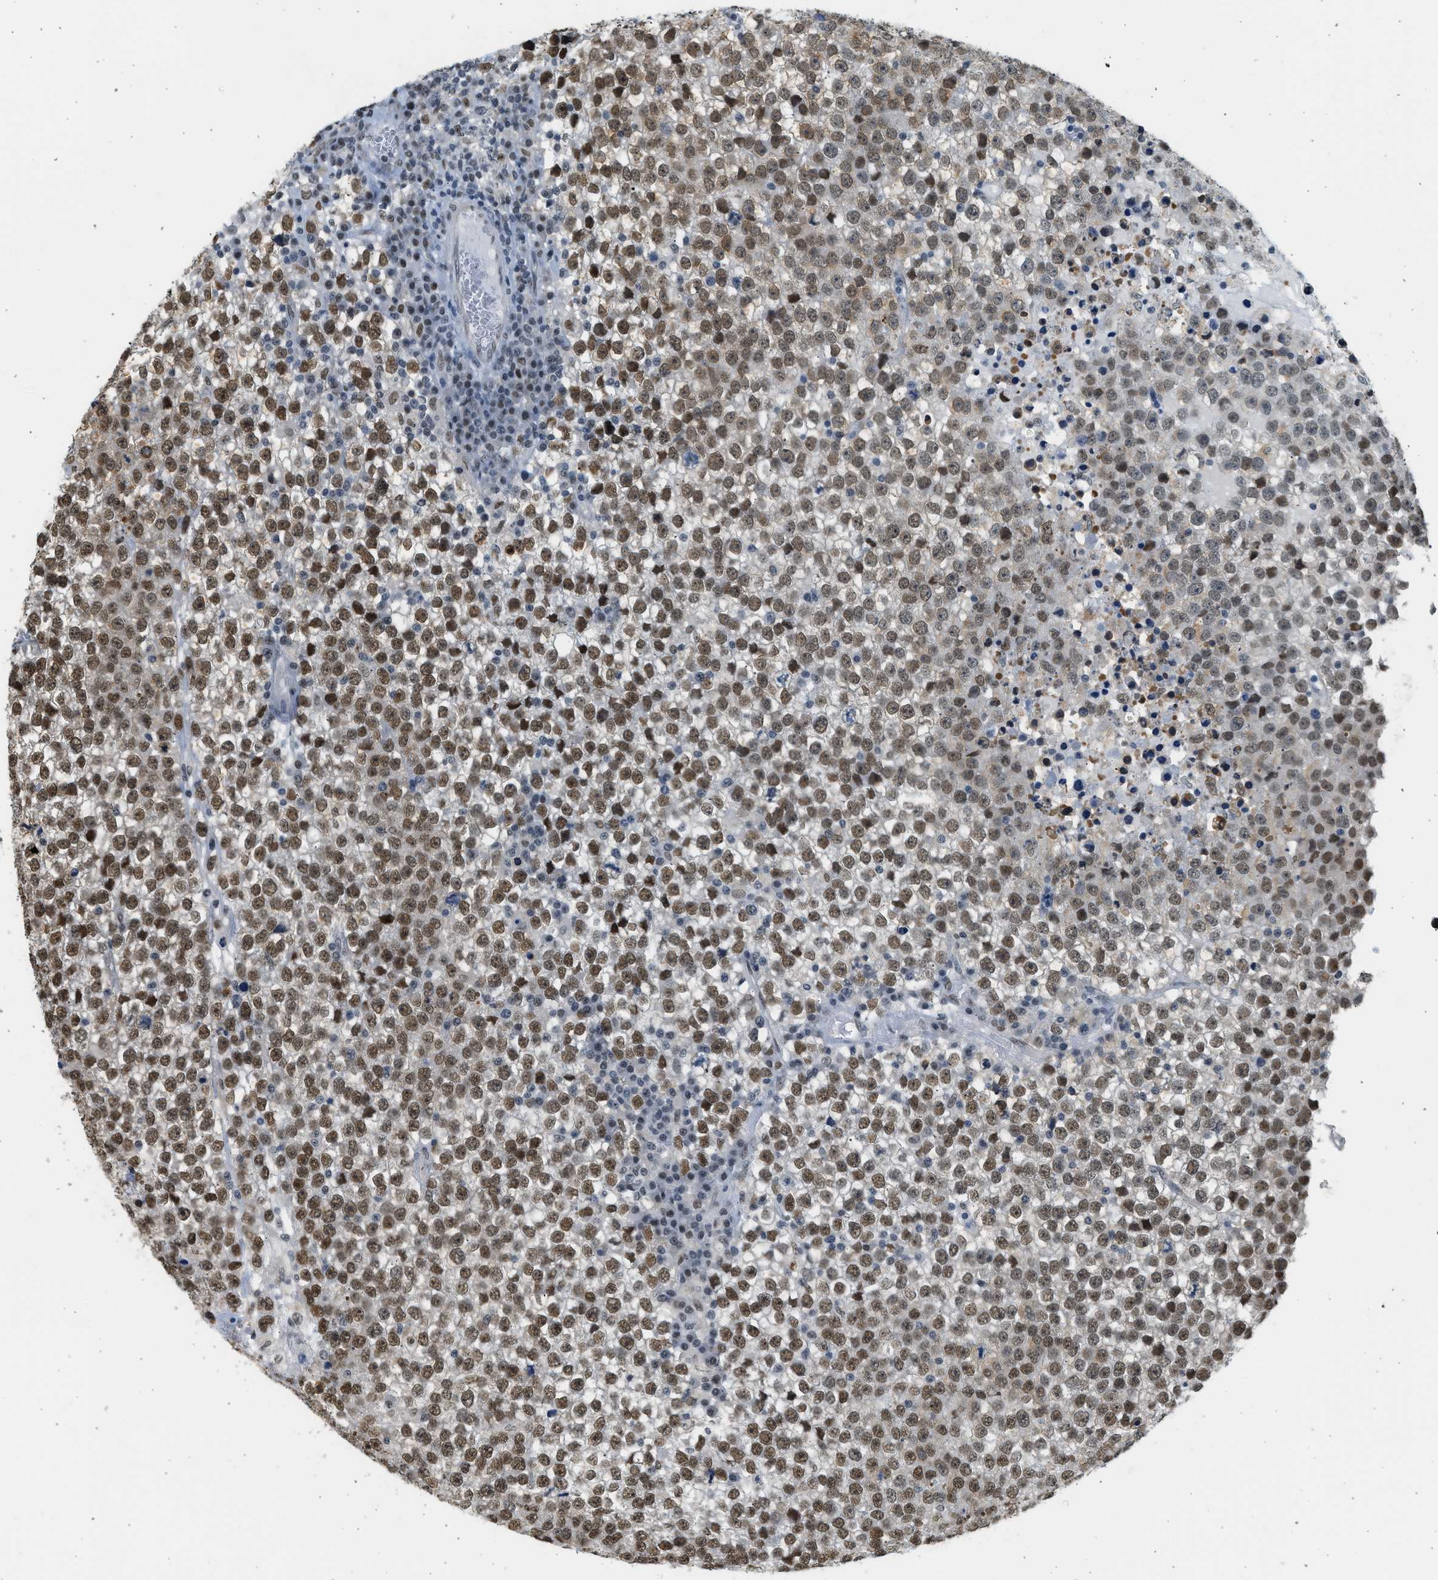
{"staining": {"intensity": "moderate", "quantity": ">75%", "location": "nuclear"}, "tissue": "testis cancer", "cell_type": "Tumor cells", "image_type": "cancer", "snomed": [{"axis": "morphology", "description": "Seminoma, NOS"}, {"axis": "topography", "description": "Testis"}], "caption": "Tumor cells display moderate nuclear staining in about >75% of cells in testis cancer.", "gene": "HIPK1", "patient": {"sex": "male", "age": 65}}